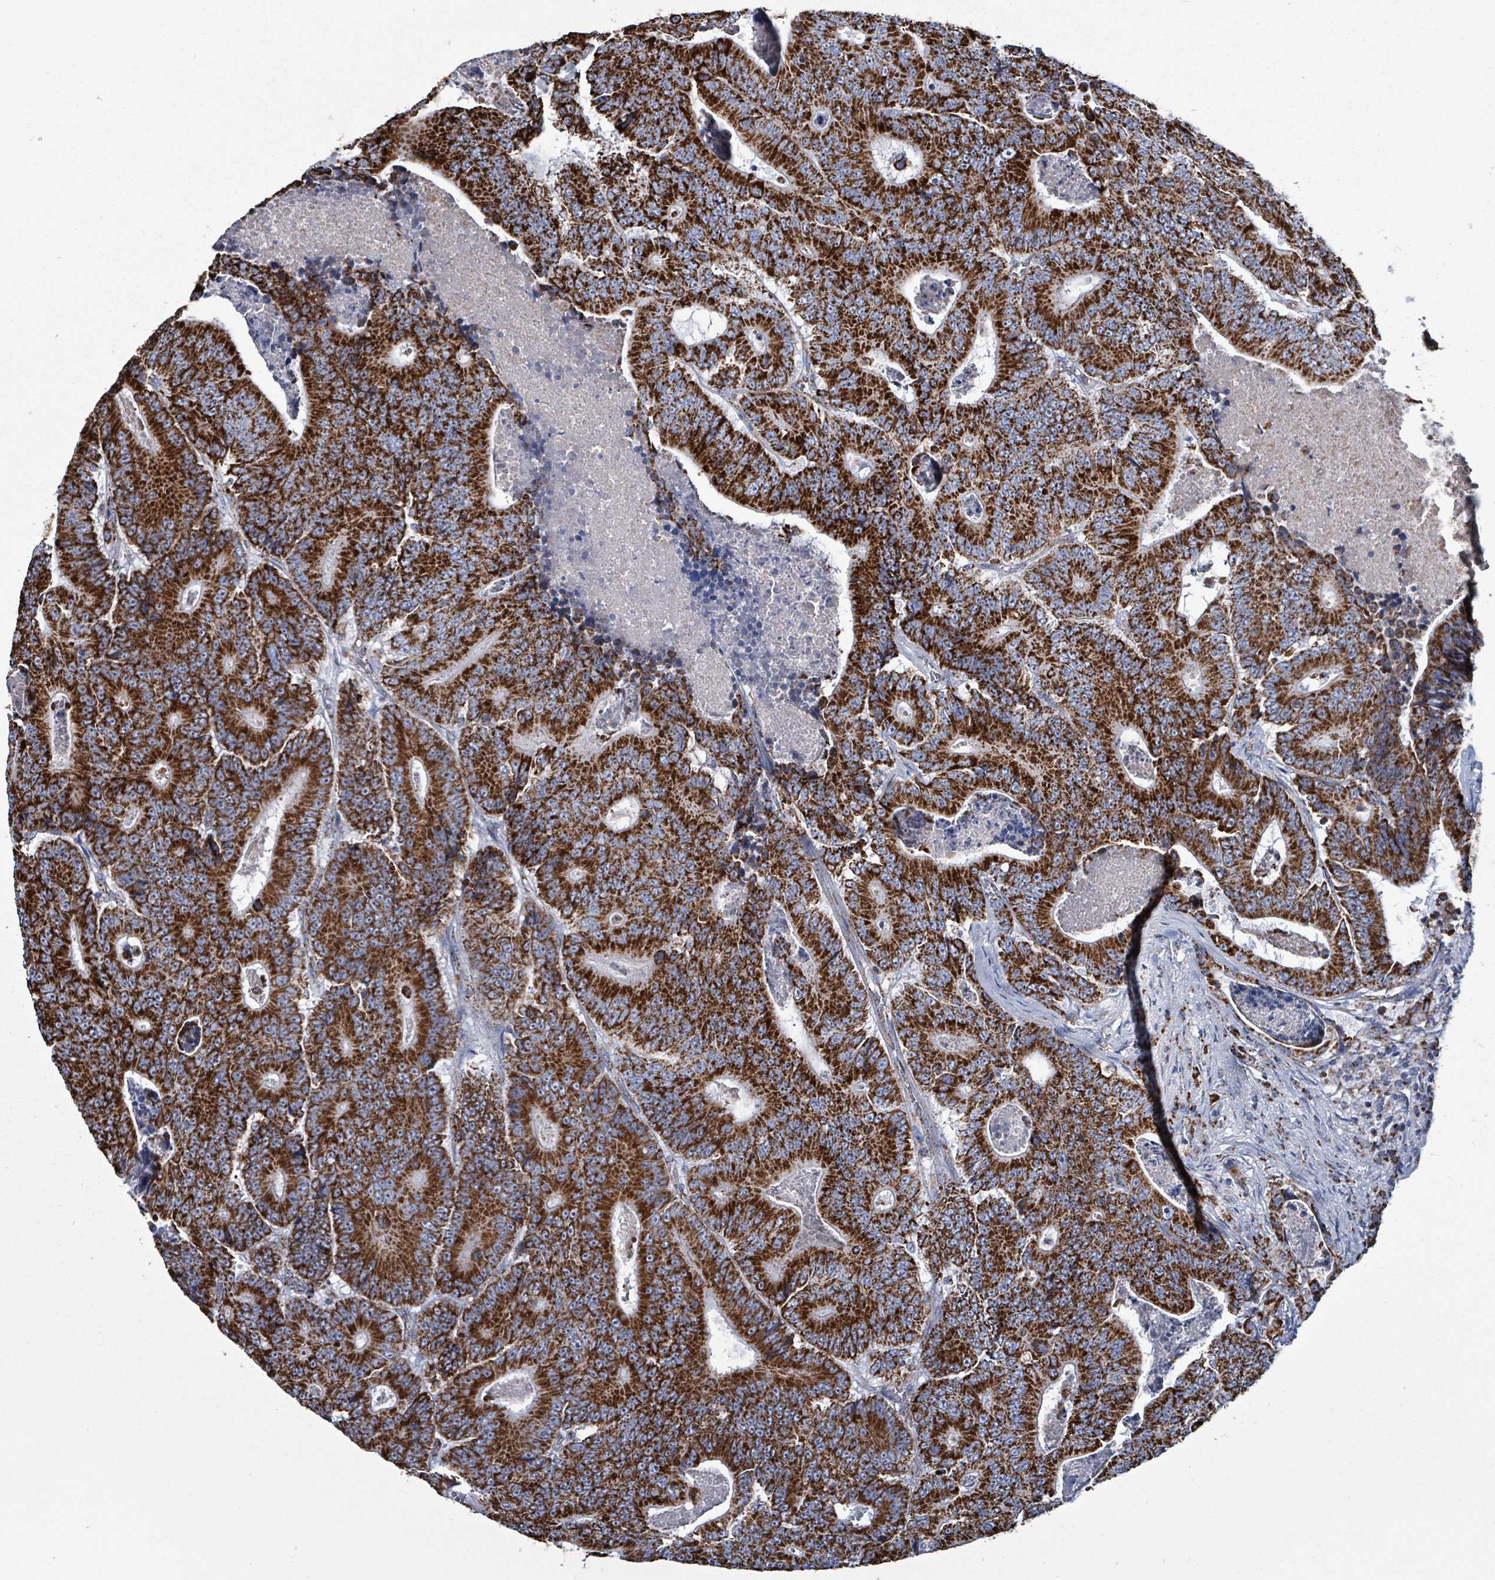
{"staining": {"intensity": "strong", "quantity": ">75%", "location": "cytoplasmic/membranous"}, "tissue": "colorectal cancer", "cell_type": "Tumor cells", "image_type": "cancer", "snomed": [{"axis": "morphology", "description": "Adenocarcinoma, NOS"}, {"axis": "topography", "description": "Colon"}], "caption": "Tumor cells demonstrate strong cytoplasmic/membranous staining in about >75% of cells in colorectal cancer (adenocarcinoma). Nuclei are stained in blue.", "gene": "IDH3B", "patient": {"sex": "male", "age": 83}}